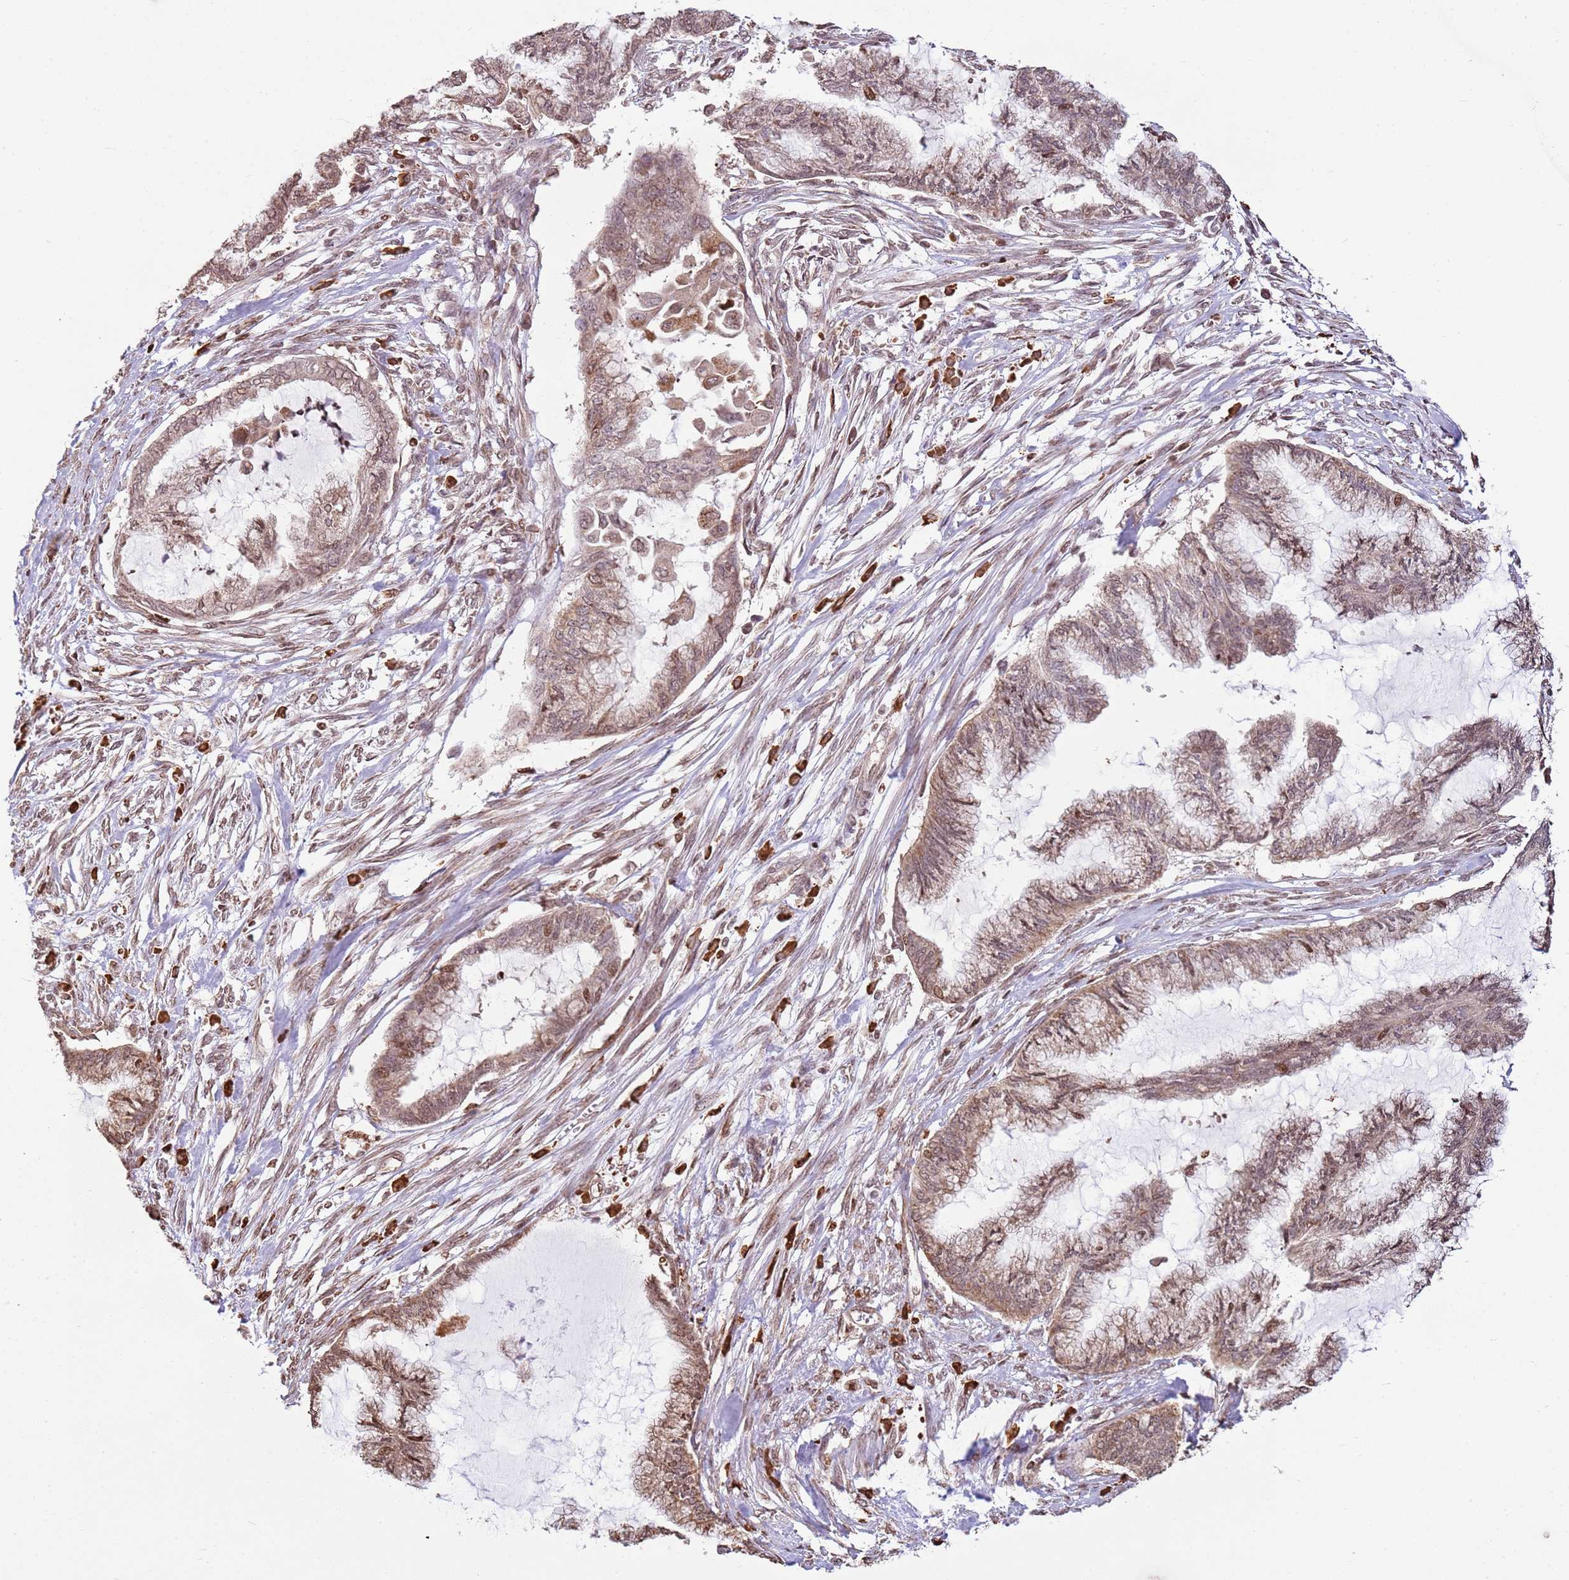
{"staining": {"intensity": "moderate", "quantity": ">75%", "location": "cytoplasmic/membranous"}, "tissue": "endometrial cancer", "cell_type": "Tumor cells", "image_type": "cancer", "snomed": [{"axis": "morphology", "description": "Adenocarcinoma, NOS"}, {"axis": "topography", "description": "Endometrium"}], "caption": "Immunohistochemistry photomicrograph of neoplastic tissue: adenocarcinoma (endometrial) stained using immunohistochemistry exhibits medium levels of moderate protein expression localized specifically in the cytoplasmic/membranous of tumor cells, appearing as a cytoplasmic/membranous brown color.", "gene": "SCAF1", "patient": {"sex": "female", "age": 86}}